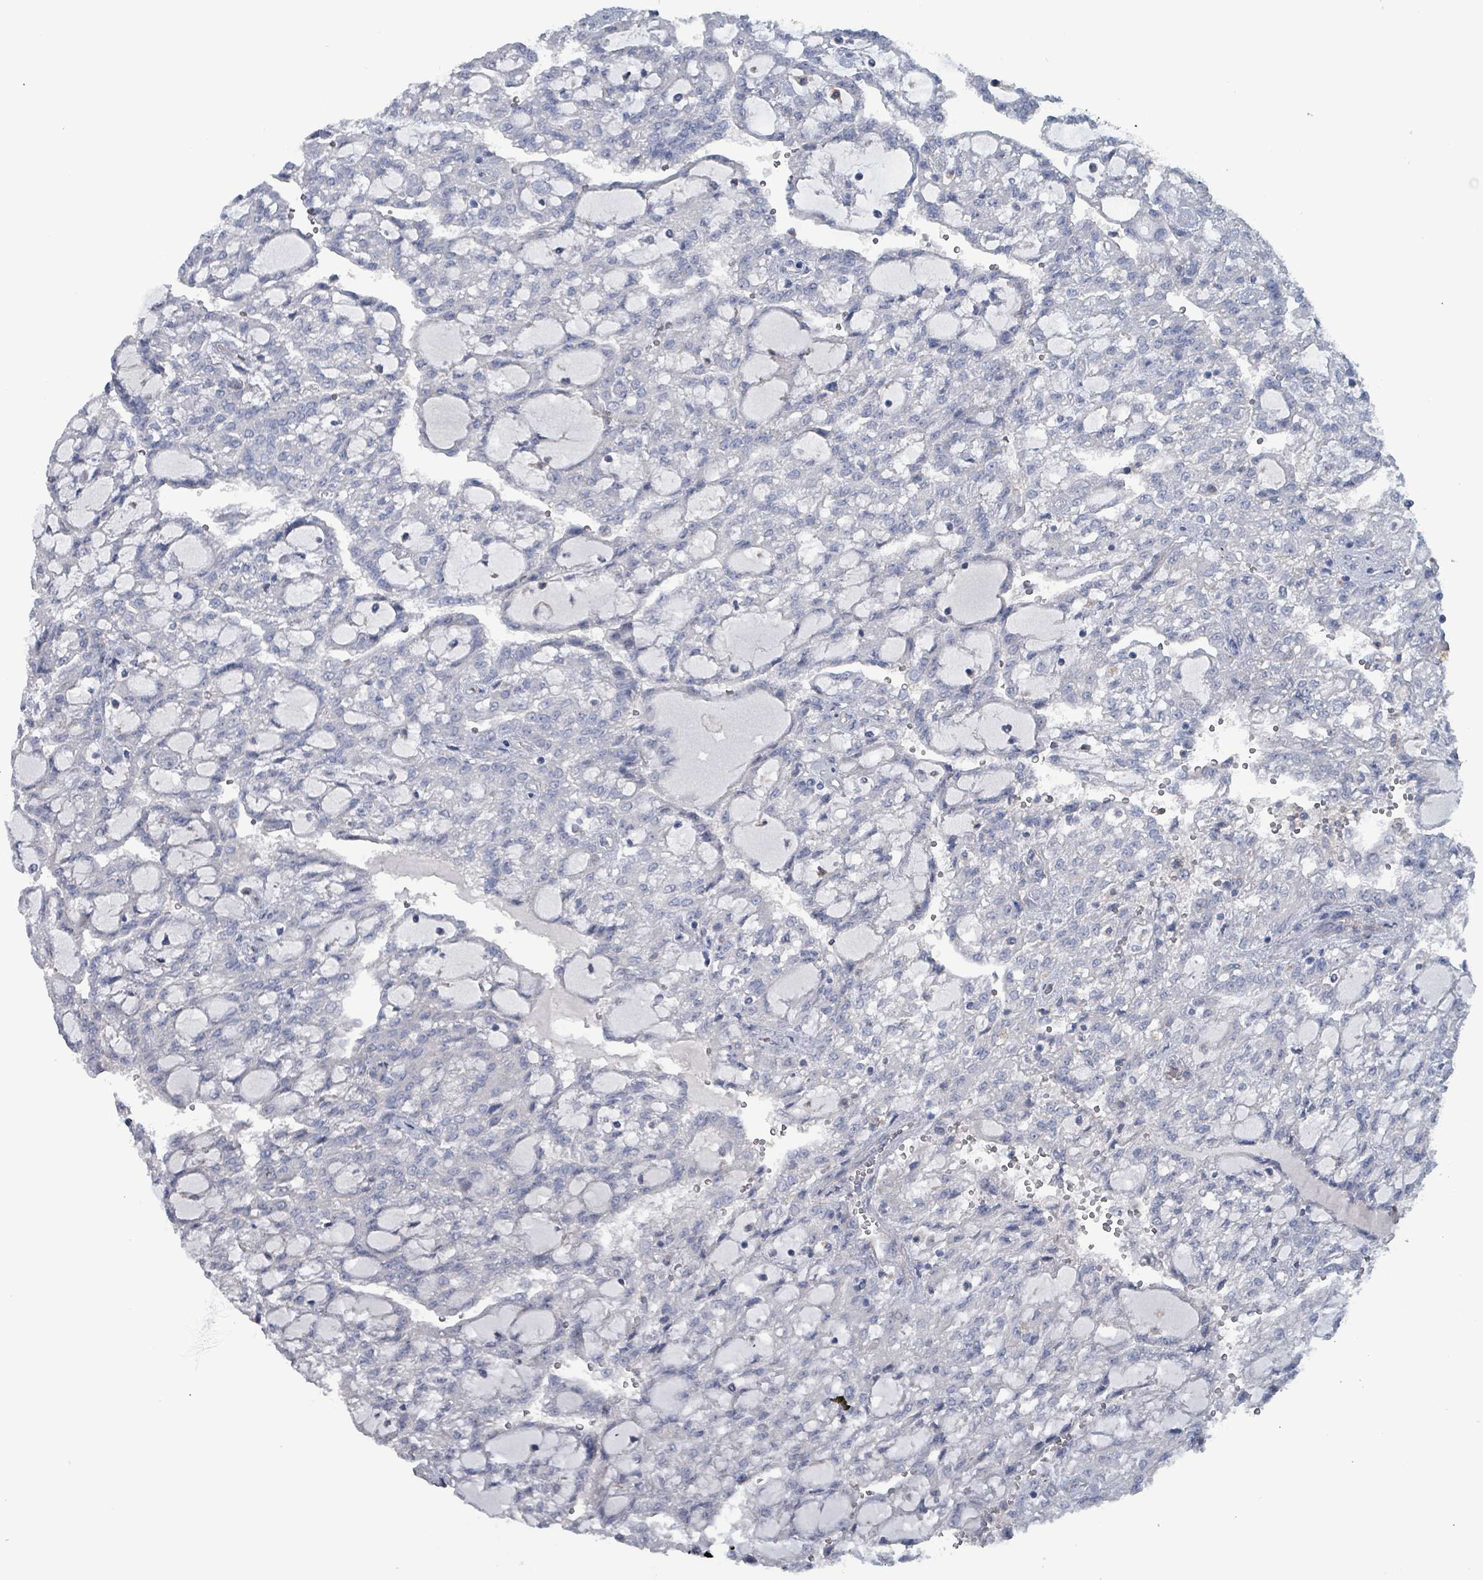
{"staining": {"intensity": "negative", "quantity": "none", "location": "none"}, "tissue": "renal cancer", "cell_type": "Tumor cells", "image_type": "cancer", "snomed": [{"axis": "morphology", "description": "Adenocarcinoma, NOS"}, {"axis": "topography", "description": "Kidney"}], "caption": "Immunohistochemistry histopathology image of neoplastic tissue: renal cancer (adenocarcinoma) stained with DAB (3,3'-diaminobenzidine) displays no significant protein positivity in tumor cells.", "gene": "TAAR5", "patient": {"sex": "male", "age": 63}}